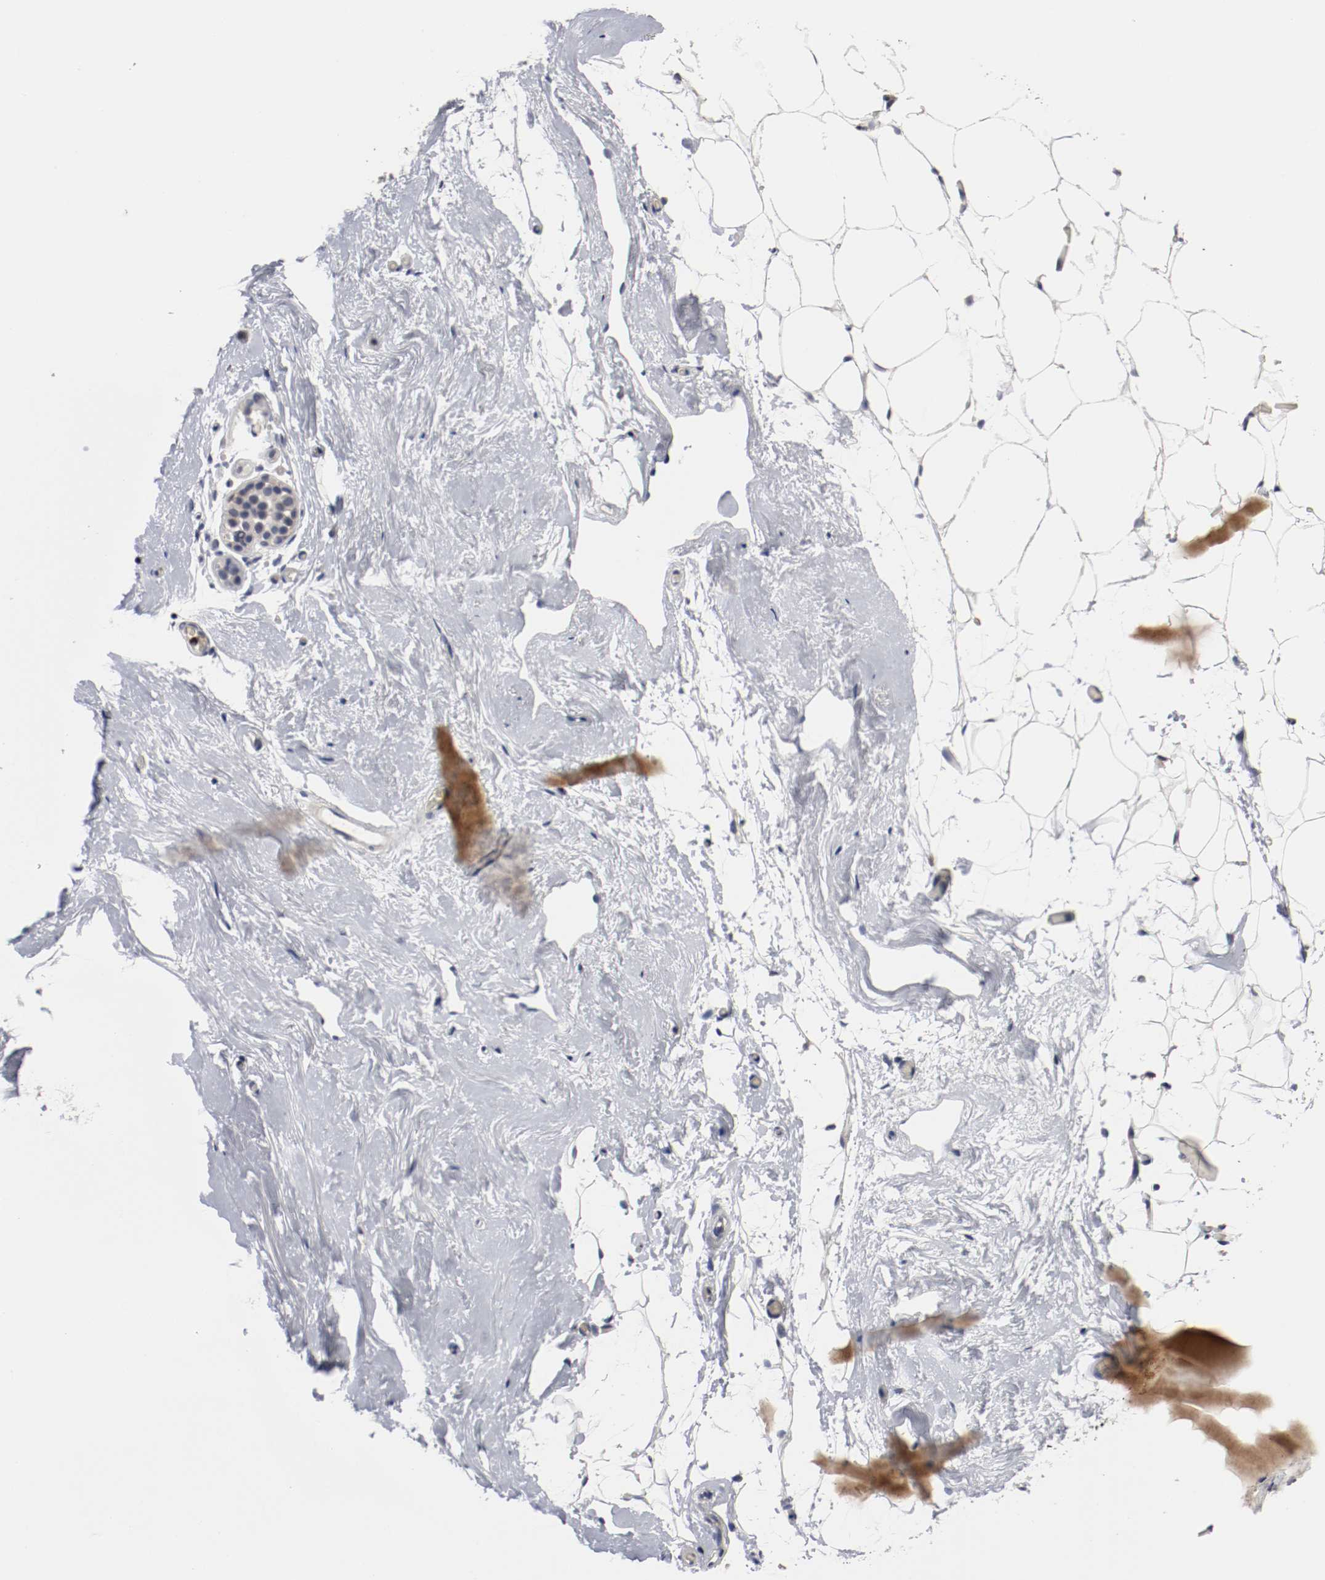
{"staining": {"intensity": "negative", "quantity": "none", "location": "none"}, "tissue": "breast", "cell_type": "Adipocytes", "image_type": "normal", "snomed": [{"axis": "morphology", "description": "Normal tissue, NOS"}, {"axis": "topography", "description": "Breast"}], "caption": "The image shows no significant positivity in adipocytes of breast.", "gene": "MCM6", "patient": {"sex": "female", "age": 75}}